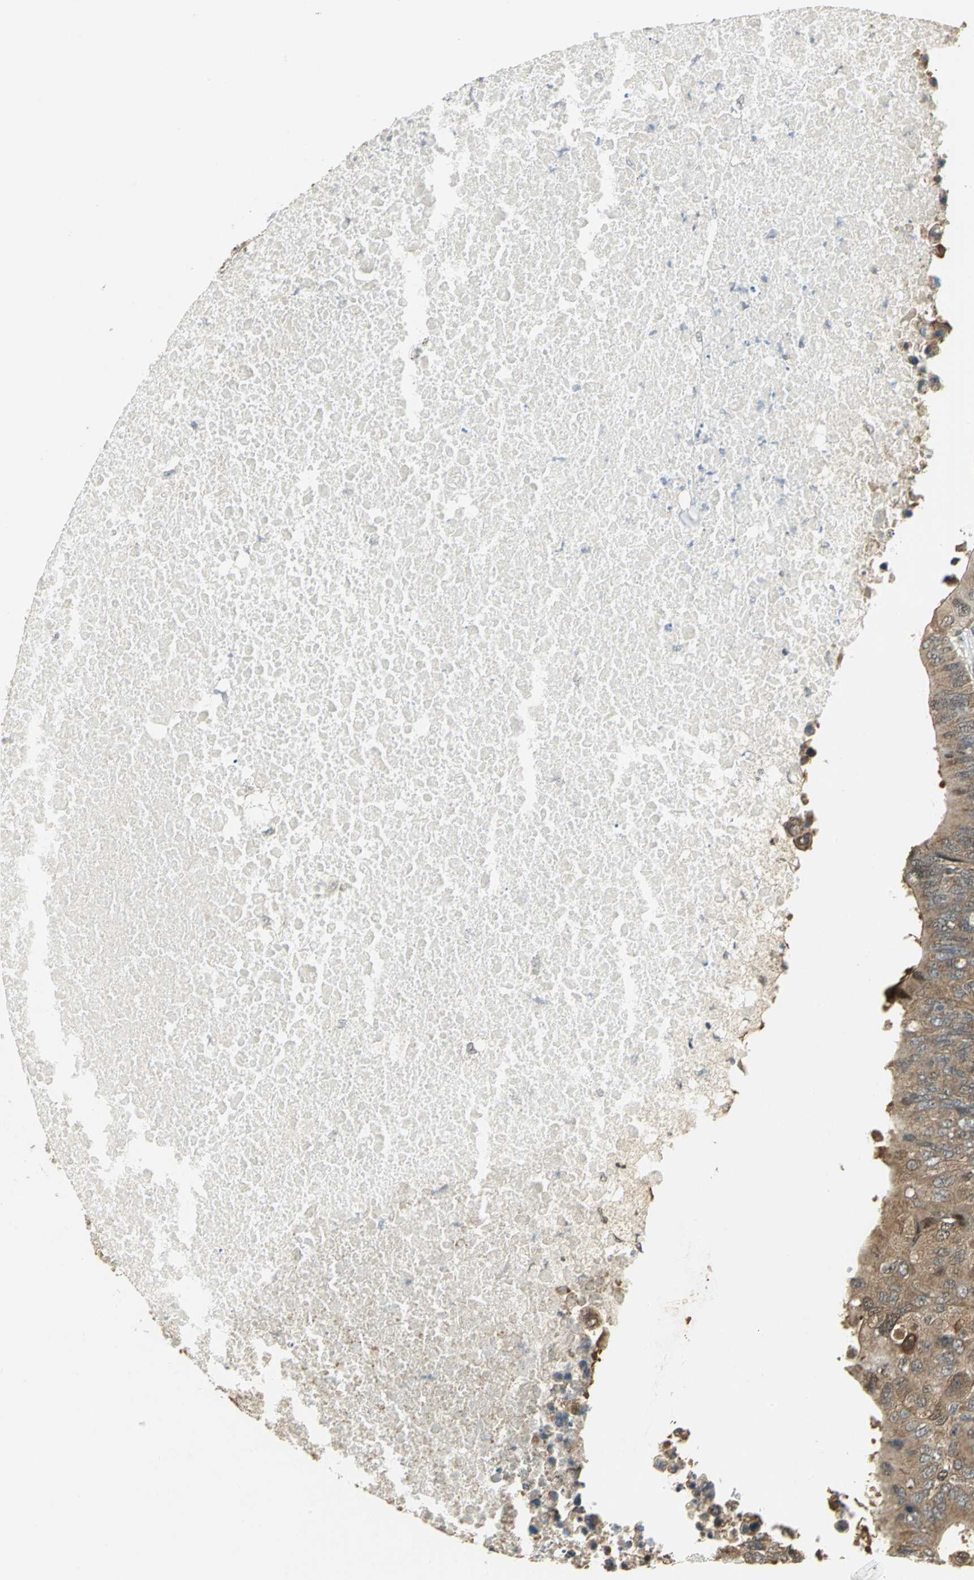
{"staining": {"intensity": "moderate", "quantity": ">75%", "location": "cytoplasmic/membranous"}, "tissue": "colorectal cancer", "cell_type": "Tumor cells", "image_type": "cancer", "snomed": [{"axis": "morphology", "description": "Adenocarcinoma, NOS"}, {"axis": "topography", "description": "Colon"}], "caption": "Immunohistochemistry (IHC) of colorectal adenocarcinoma demonstrates medium levels of moderate cytoplasmic/membranous staining in about >75% of tumor cells.", "gene": "PSMC4", "patient": {"sex": "male", "age": 71}}